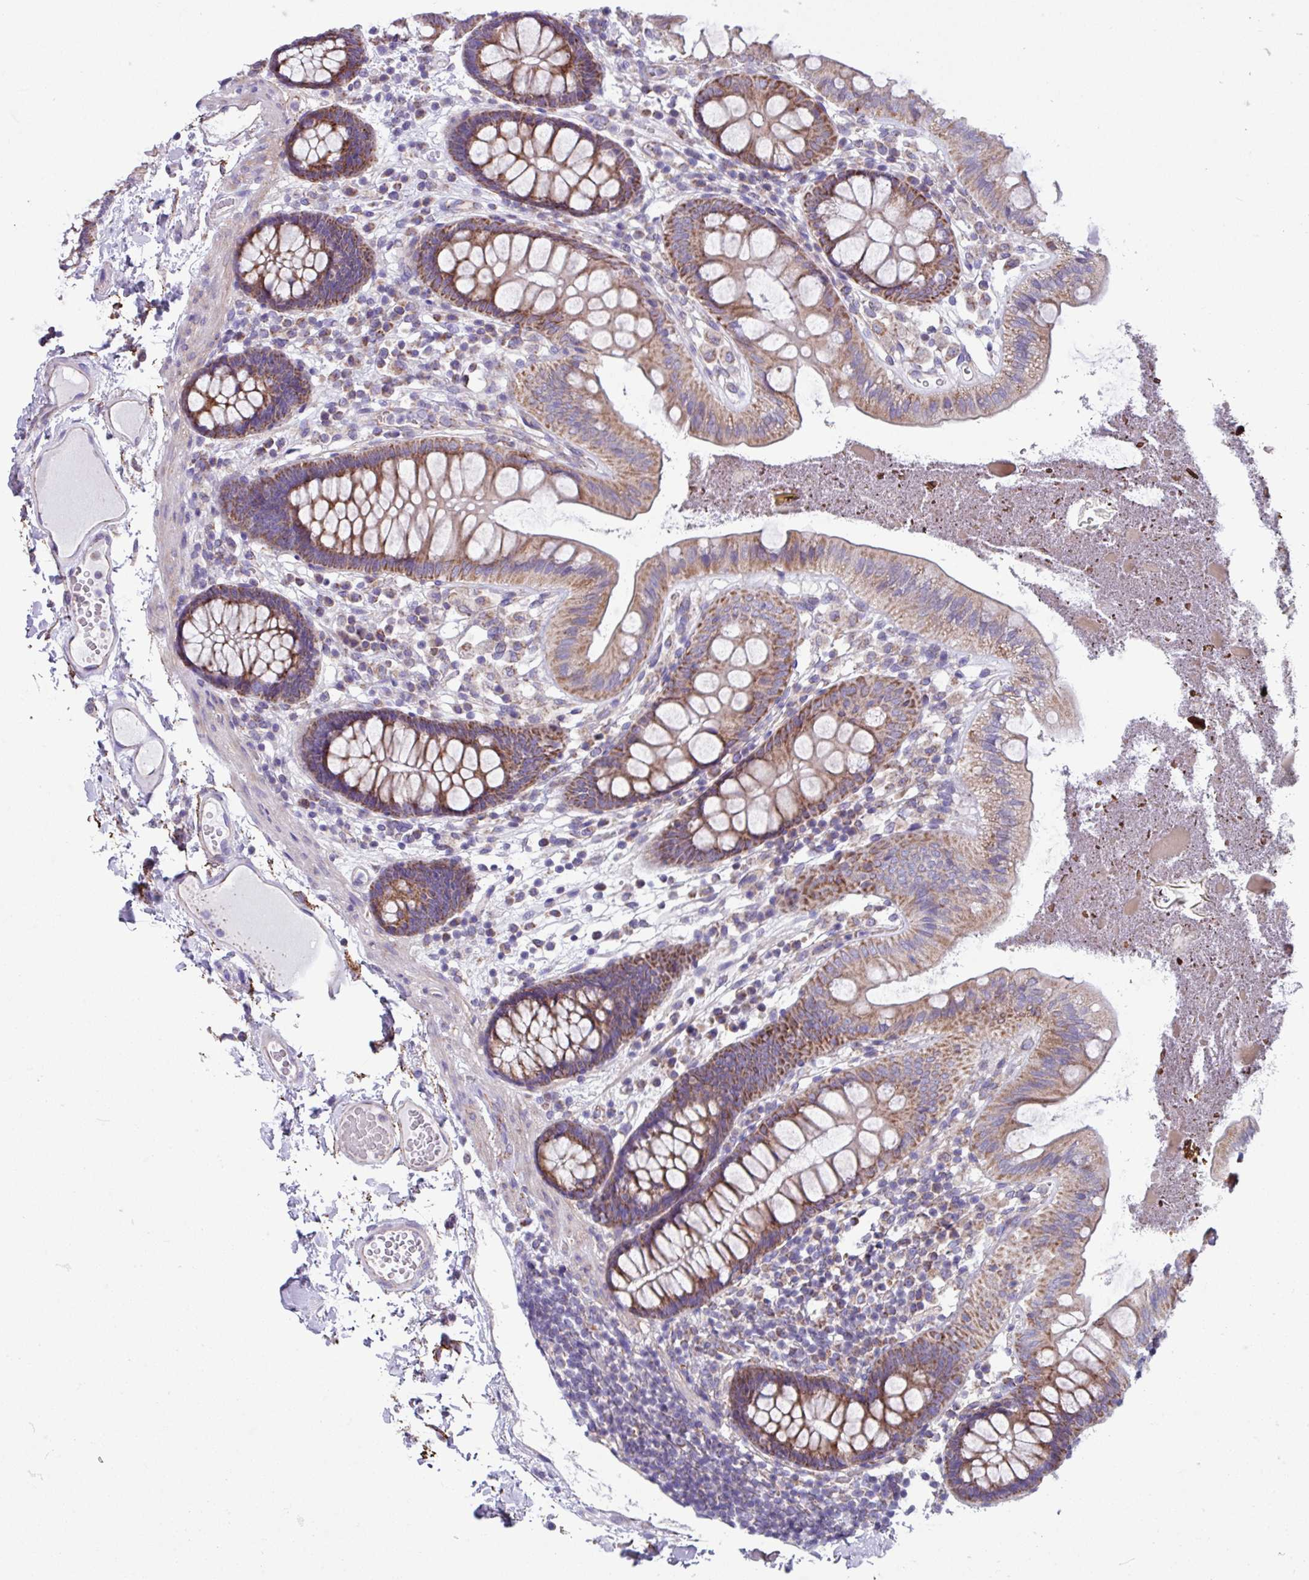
{"staining": {"intensity": "negative", "quantity": "none", "location": "none"}, "tissue": "colon", "cell_type": "Endothelial cells", "image_type": "normal", "snomed": [{"axis": "morphology", "description": "Normal tissue, NOS"}, {"axis": "topography", "description": "Colon"}], "caption": "Immunohistochemistry (IHC) micrograph of normal colon stained for a protein (brown), which displays no staining in endothelial cells.", "gene": "OTULIN", "patient": {"sex": "male", "age": 84}}